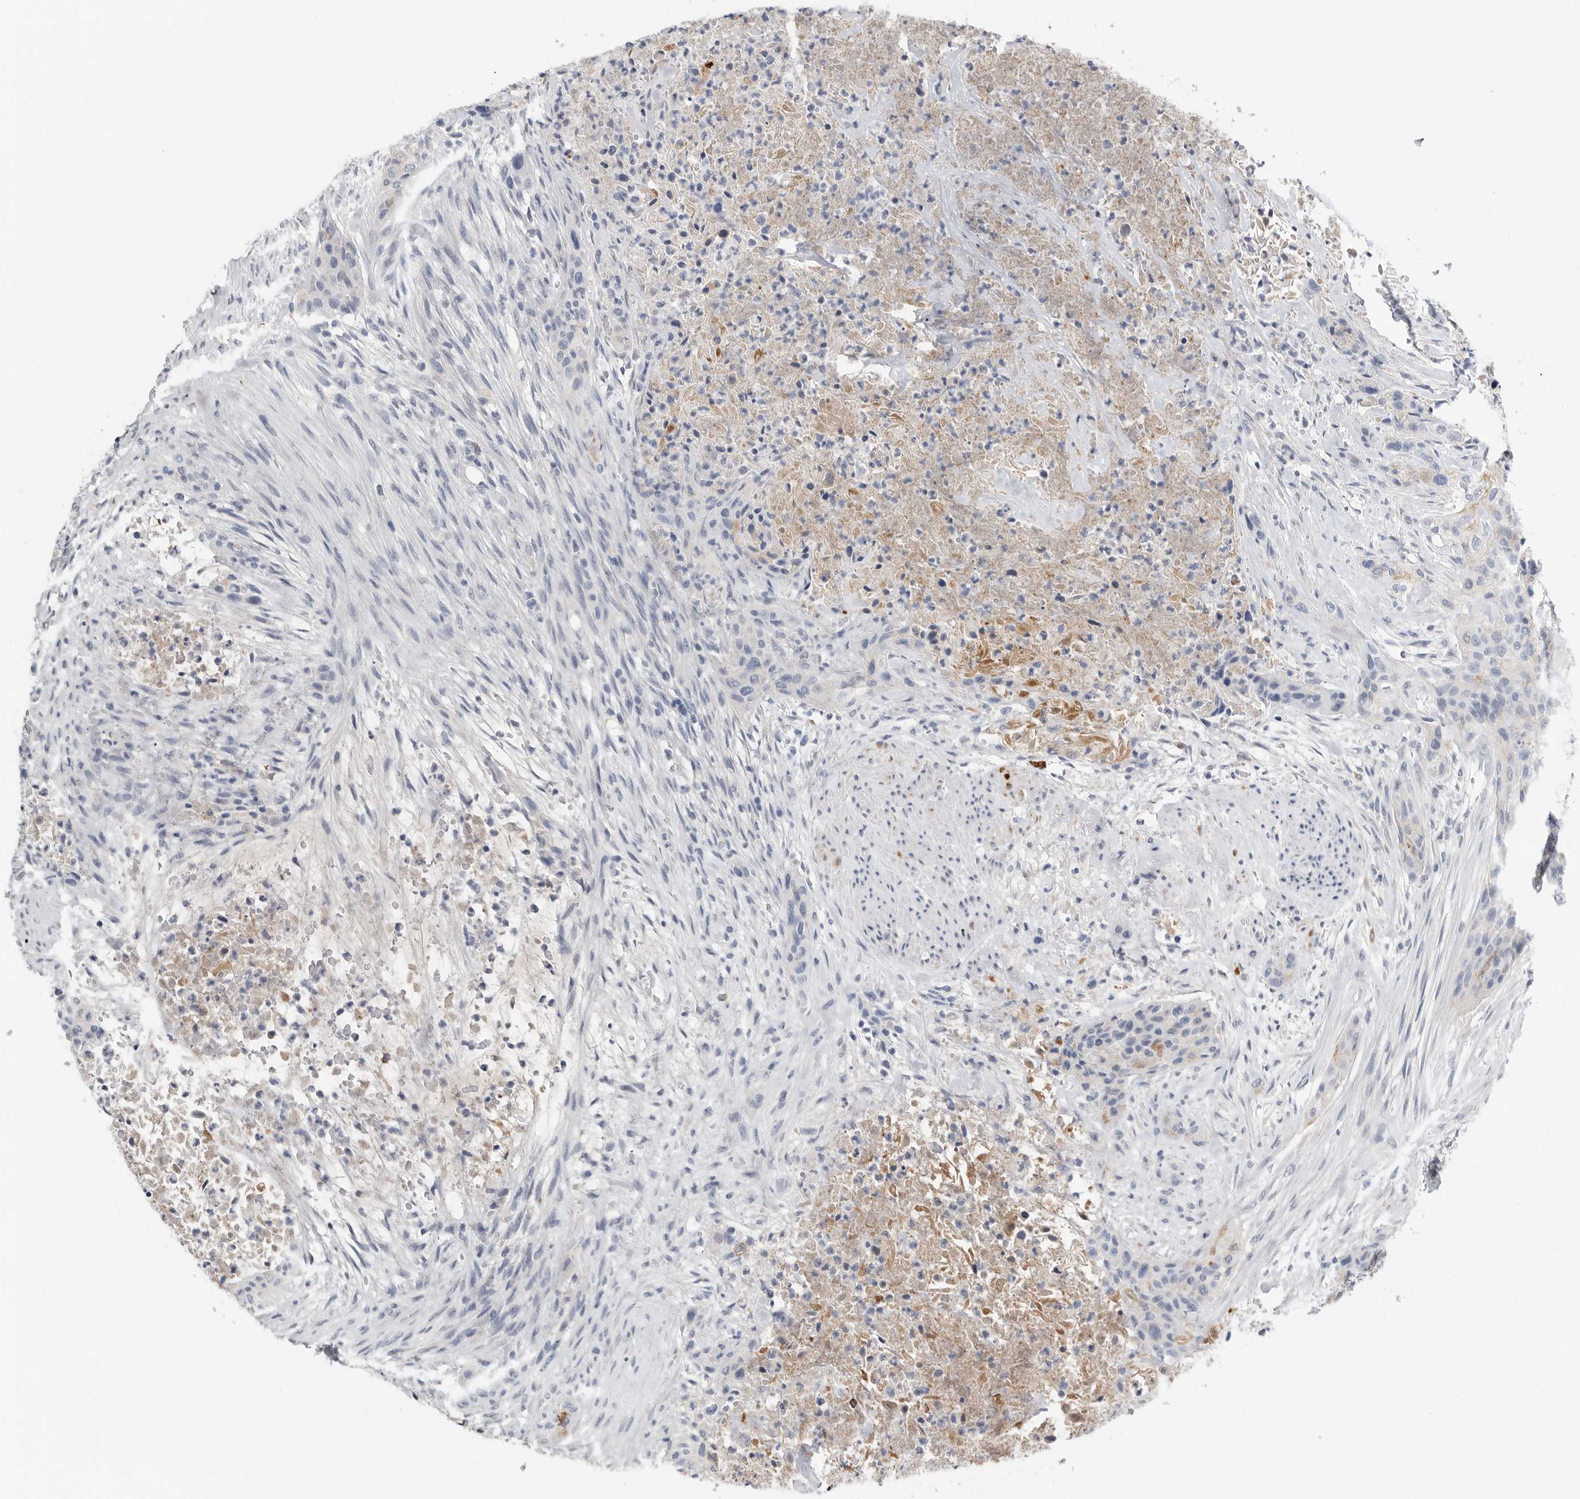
{"staining": {"intensity": "negative", "quantity": "none", "location": "none"}, "tissue": "urothelial cancer", "cell_type": "Tumor cells", "image_type": "cancer", "snomed": [{"axis": "morphology", "description": "Urothelial carcinoma, High grade"}, {"axis": "topography", "description": "Urinary bladder"}], "caption": "High power microscopy photomicrograph of an IHC histopathology image of urothelial cancer, revealing no significant positivity in tumor cells.", "gene": "TIMP1", "patient": {"sex": "male", "age": 35}}